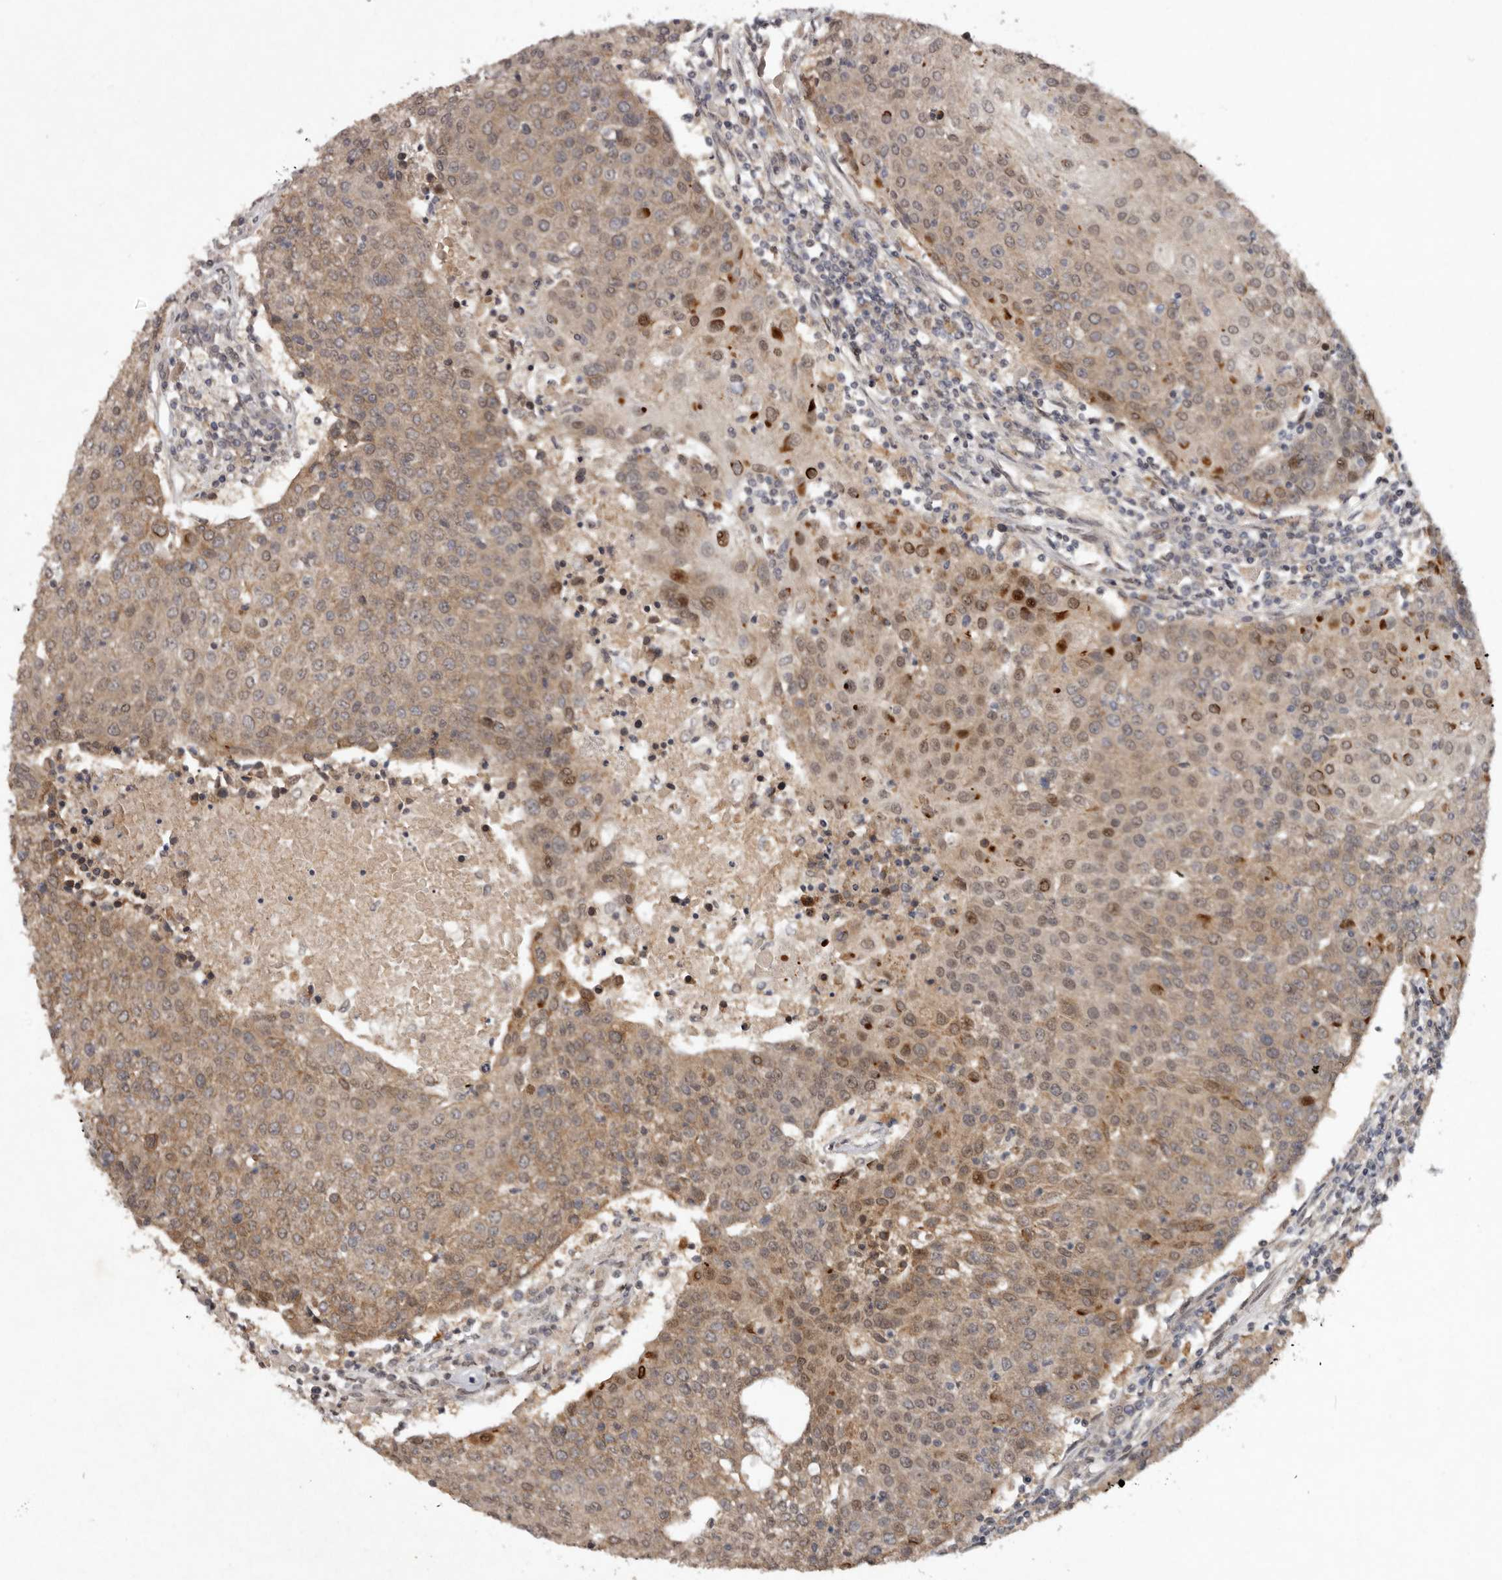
{"staining": {"intensity": "moderate", "quantity": ">75%", "location": "cytoplasmic/membranous,nuclear"}, "tissue": "urothelial cancer", "cell_type": "Tumor cells", "image_type": "cancer", "snomed": [{"axis": "morphology", "description": "Urothelial carcinoma, High grade"}, {"axis": "topography", "description": "Urinary bladder"}], "caption": "Tumor cells show medium levels of moderate cytoplasmic/membranous and nuclear staining in approximately >75% of cells in urothelial carcinoma (high-grade). (Brightfield microscopy of DAB IHC at high magnification).", "gene": "ABL1", "patient": {"sex": "female", "age": 85}}